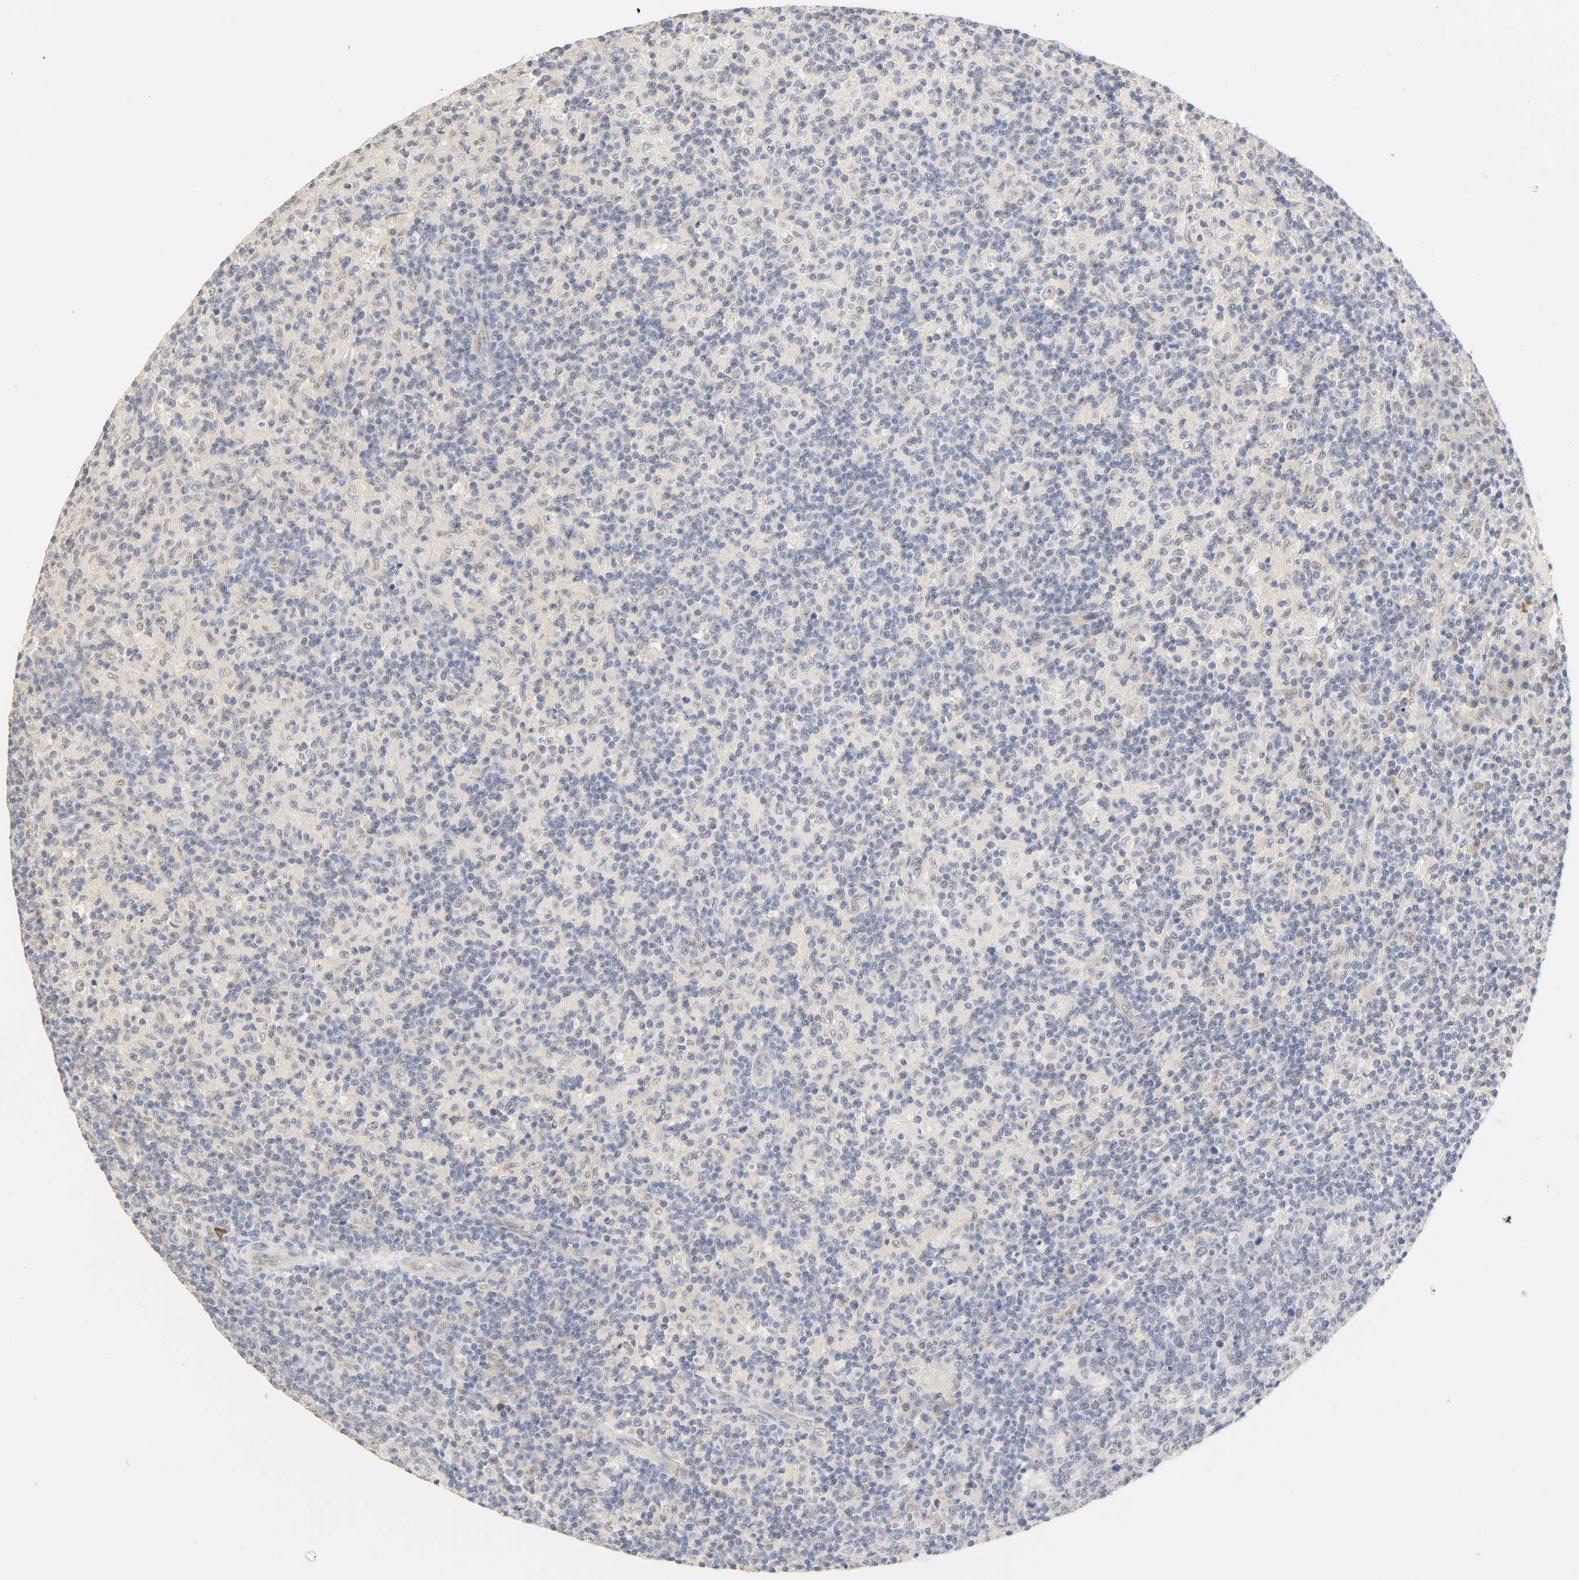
{"staining": {"intensity": "negative", "quantity": "none", "location": "none"}, "tissue": "lymph node", "cell_type": "Germinal center cells", "image_type": "normal", "snomed": [{"axis": "morphology", "description": "Normal tissue, NOS"}, {"axis": "morphology", "description": "Inflammation, NOS"}, {"axis": "topography", "description": "Lymph node"}], "caption": "High magnification brightfield microscopy of normal lymph node stained with DAB (3,3'-diaminobenzidine) (brown) and counterstained with hematoxylin (blue): germinal center cells show no significant positivity.", "gene": "ACSS2", "patient": {"sex": "male", "age": 55}}